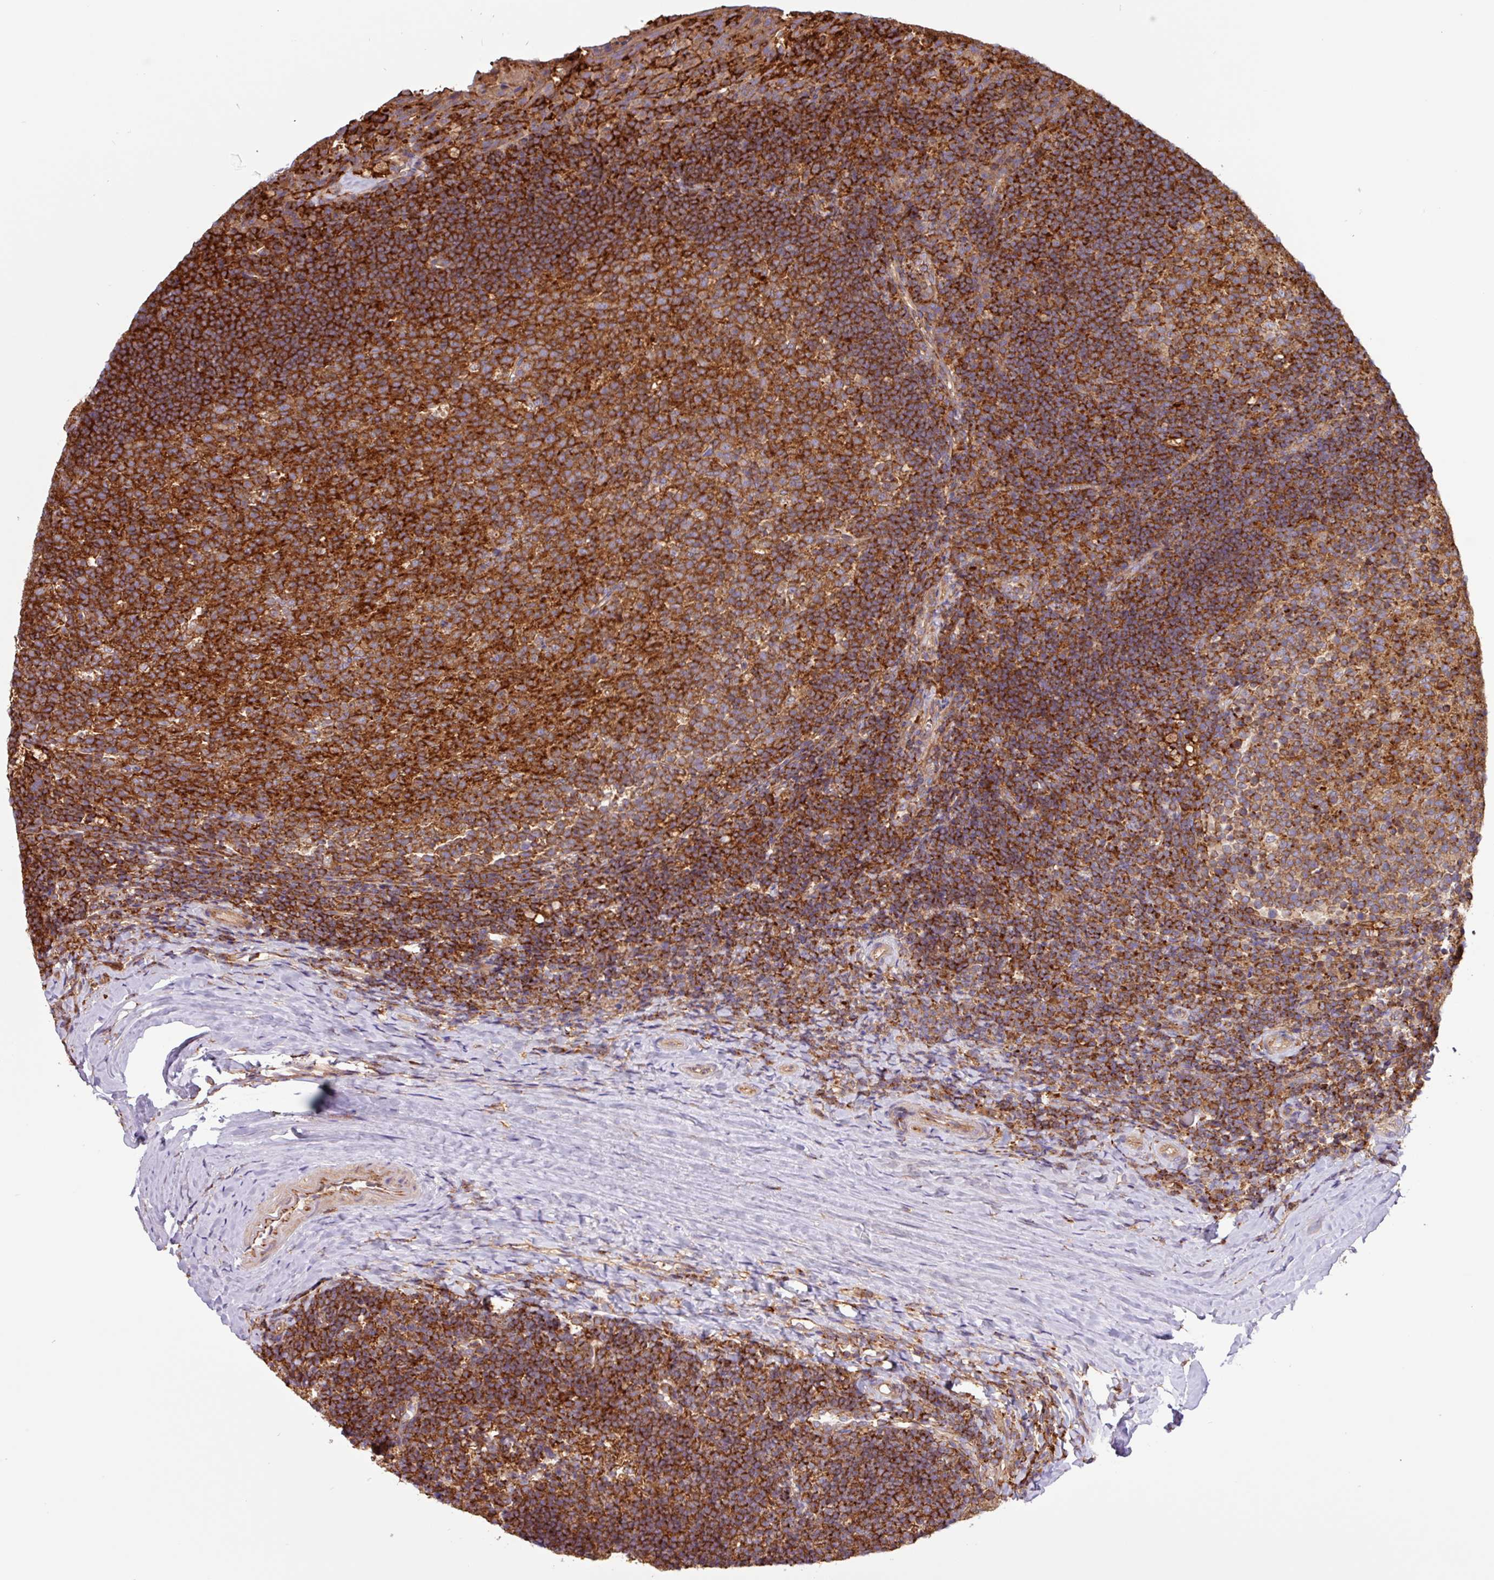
{"staining": {"intensity": "strong", "quantity": ">75%", "location": "cytoplasmic/membranous"}, "tissue": "tonsil", "cell_type": "Germinal center cells", "image_type": "normal", "snomed": [{"axis": "morphology", "description": "Normal tissue, NOS"}, {"axis": "topography", "description": "Tonsil"}], "caption": "A brown stain labels strong cytoplasmic/membranous staining of a protein in germinal center cells of unremarkable tonsil.", "gene": "ACTR3B", "patient": {"sex": "female", "age": 10}}